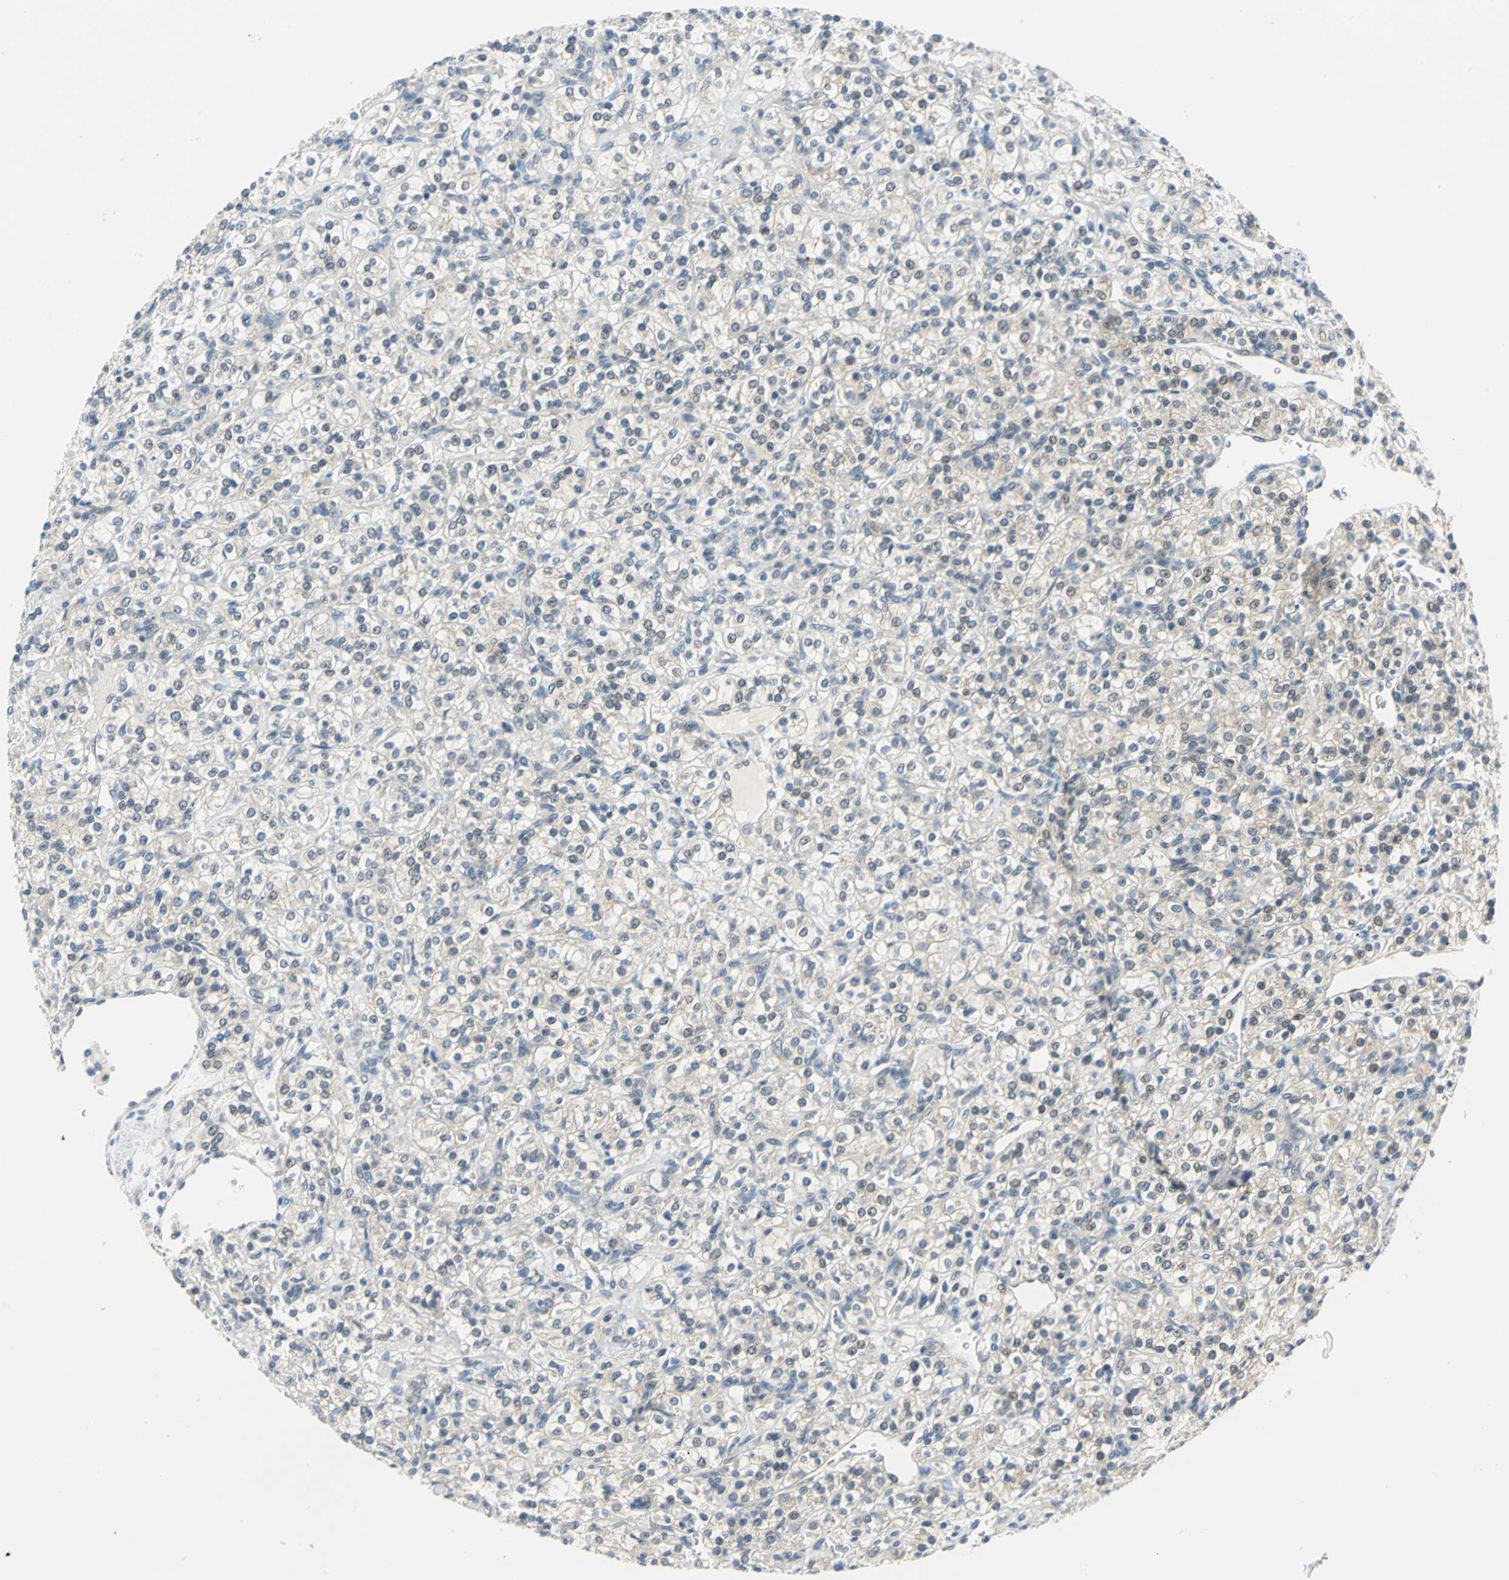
{"staining": {"intensity": "negative", "quantity": "none", "location": "none"}, "tissue": "renal cancer", "cell_type": "Tumor cells", "image_type": "cancer", "snomed": [{"axis": "morphology", "description": "Adenocarcinoma, NOS"}, {"axis": "topography", "description": "Kidney"}], "caption": "Immunohistochemistry of human renal cancer (adenocarcinoma) displays no positivity in tumor cells.", "gene": "PIN1", "patient": {"sex": "male", "age": 77}}